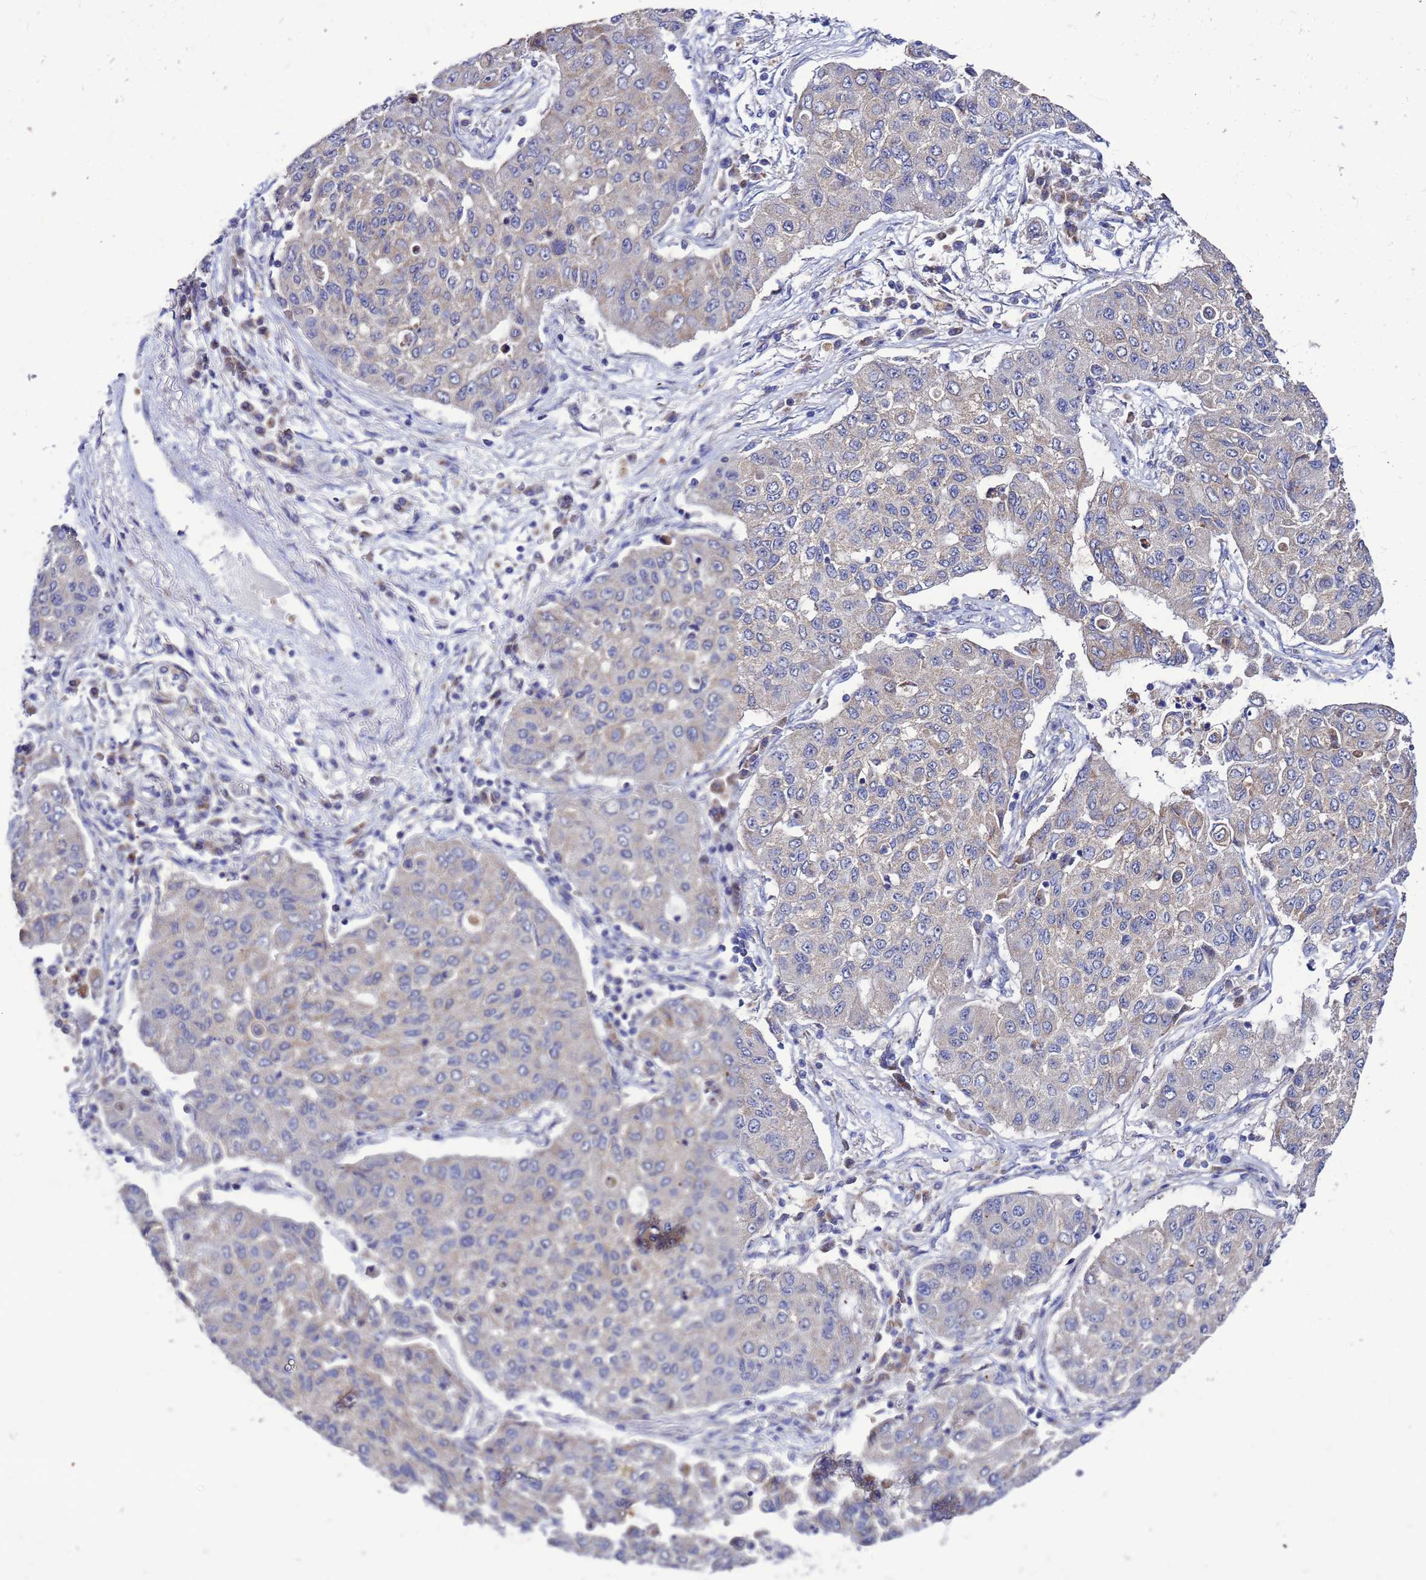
{"staining": {"intensity": "weak", "quantity": ">75%", "location": "cytoplasmic/membranous"}, "tissue": "lung cancer", "cell_type": "Tumor cells", "image_type": "cancer", "snomed": [{"axis": "morphology", "description": "Squamous cell carcinoma, NOS"}, {"axis": "topography", "description": "Lung"}], "caption": "DAB (3,3'-diaminobenzidine) immunohistochemical staining of human lung cancer shows weak cytoplasmic/membranous protein positivity in approximately >75% of tumor cells. Immunohistochemistry stains the protein in brown and the nuclei are stained blue.", "gene": "FAHD2A", "patient": {"sex": "male", "age": 74}}